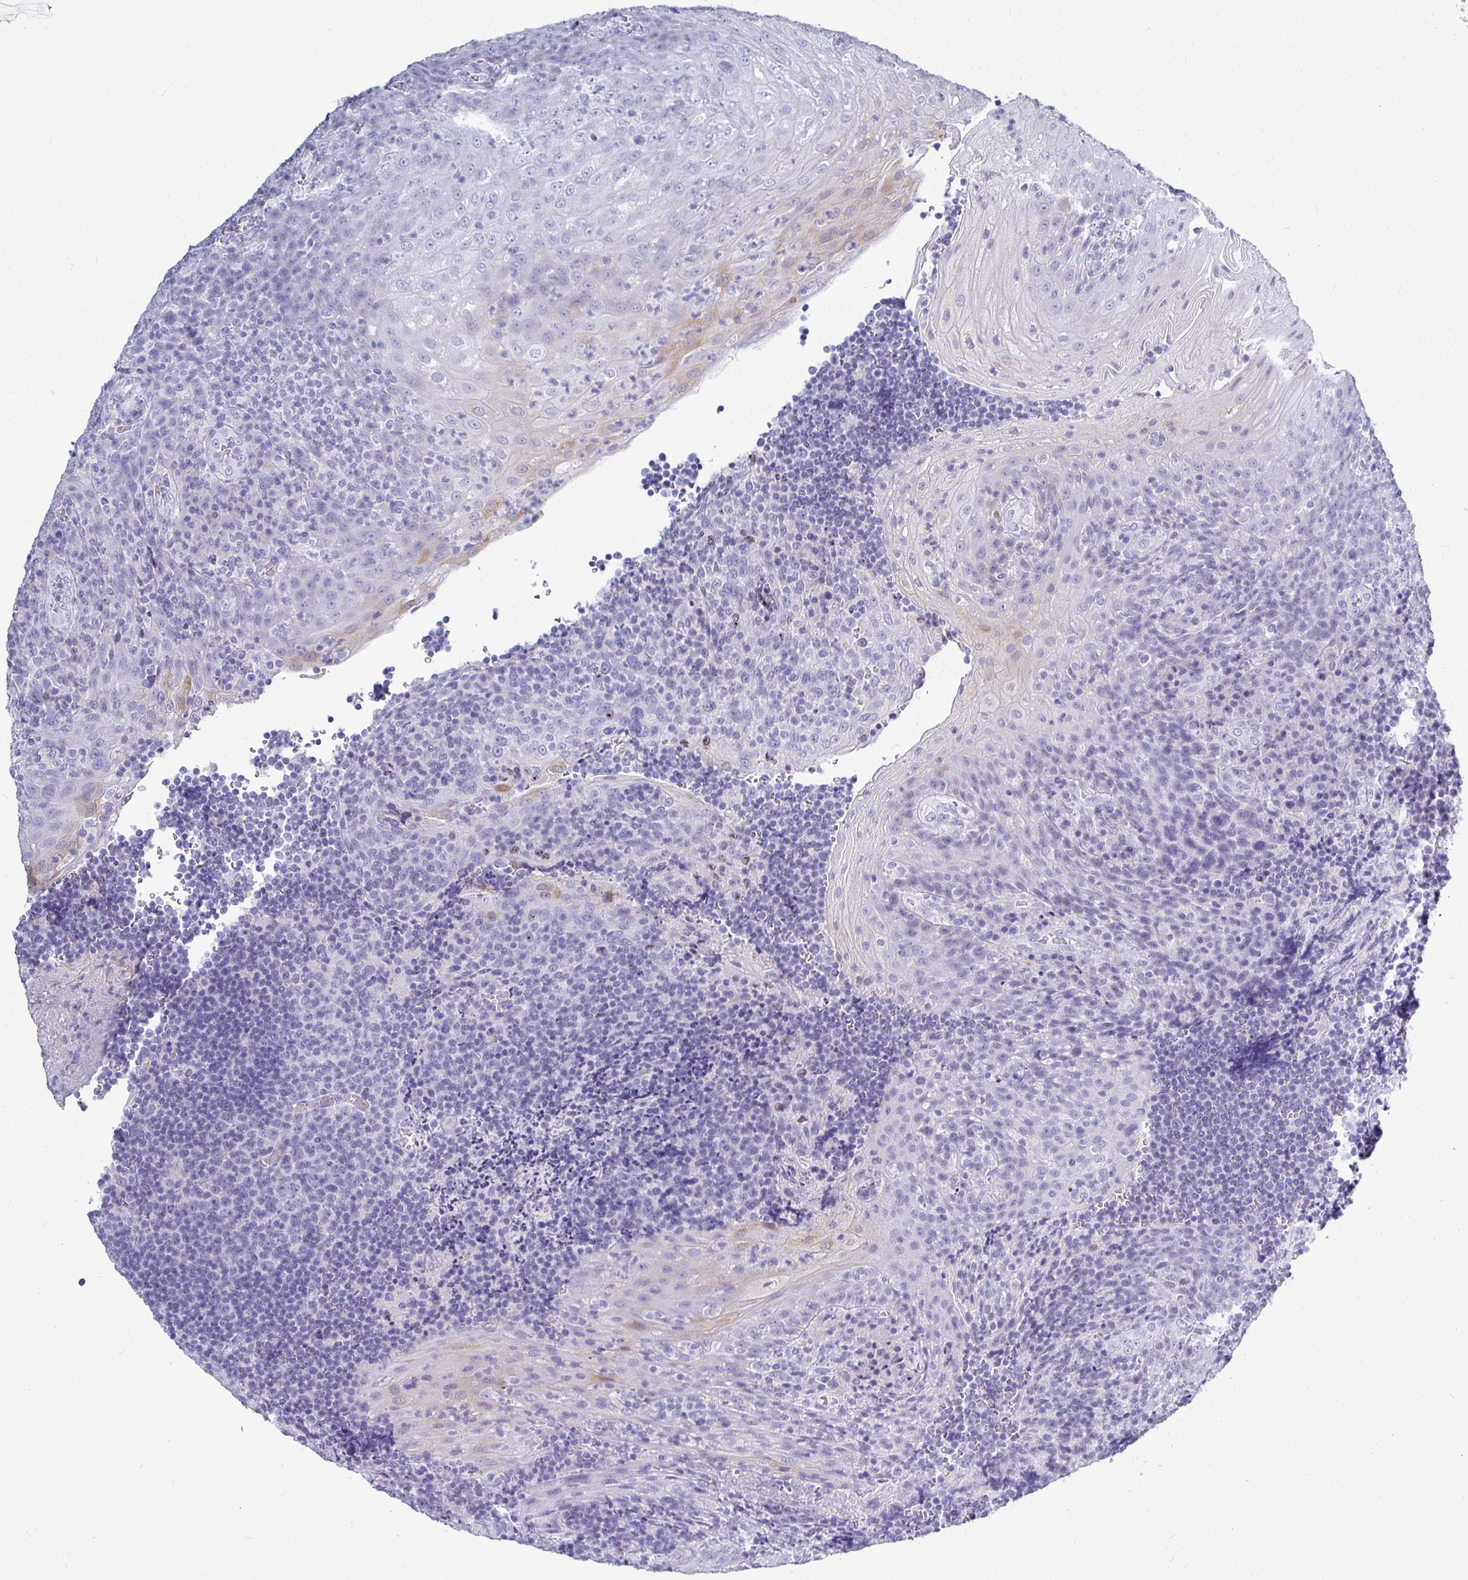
{"staining": {"intensity": "negative", "quantity": "none", "location": "none"}, "tissue": "tonsil", "cell_type": "Germinal center cells", "image_type": "normal", "snomed": [{"axis": "morphology", "description": "Normal tissue, NOS"}, {"axis": "topography", "description": "Tonsil"}], "caption": "Immunohistochemical staining of normal human tonsil displays no significant staining in germinal center cells.", "gene": "TMEM241", "patient": {"sex": "male", "age": 17}}